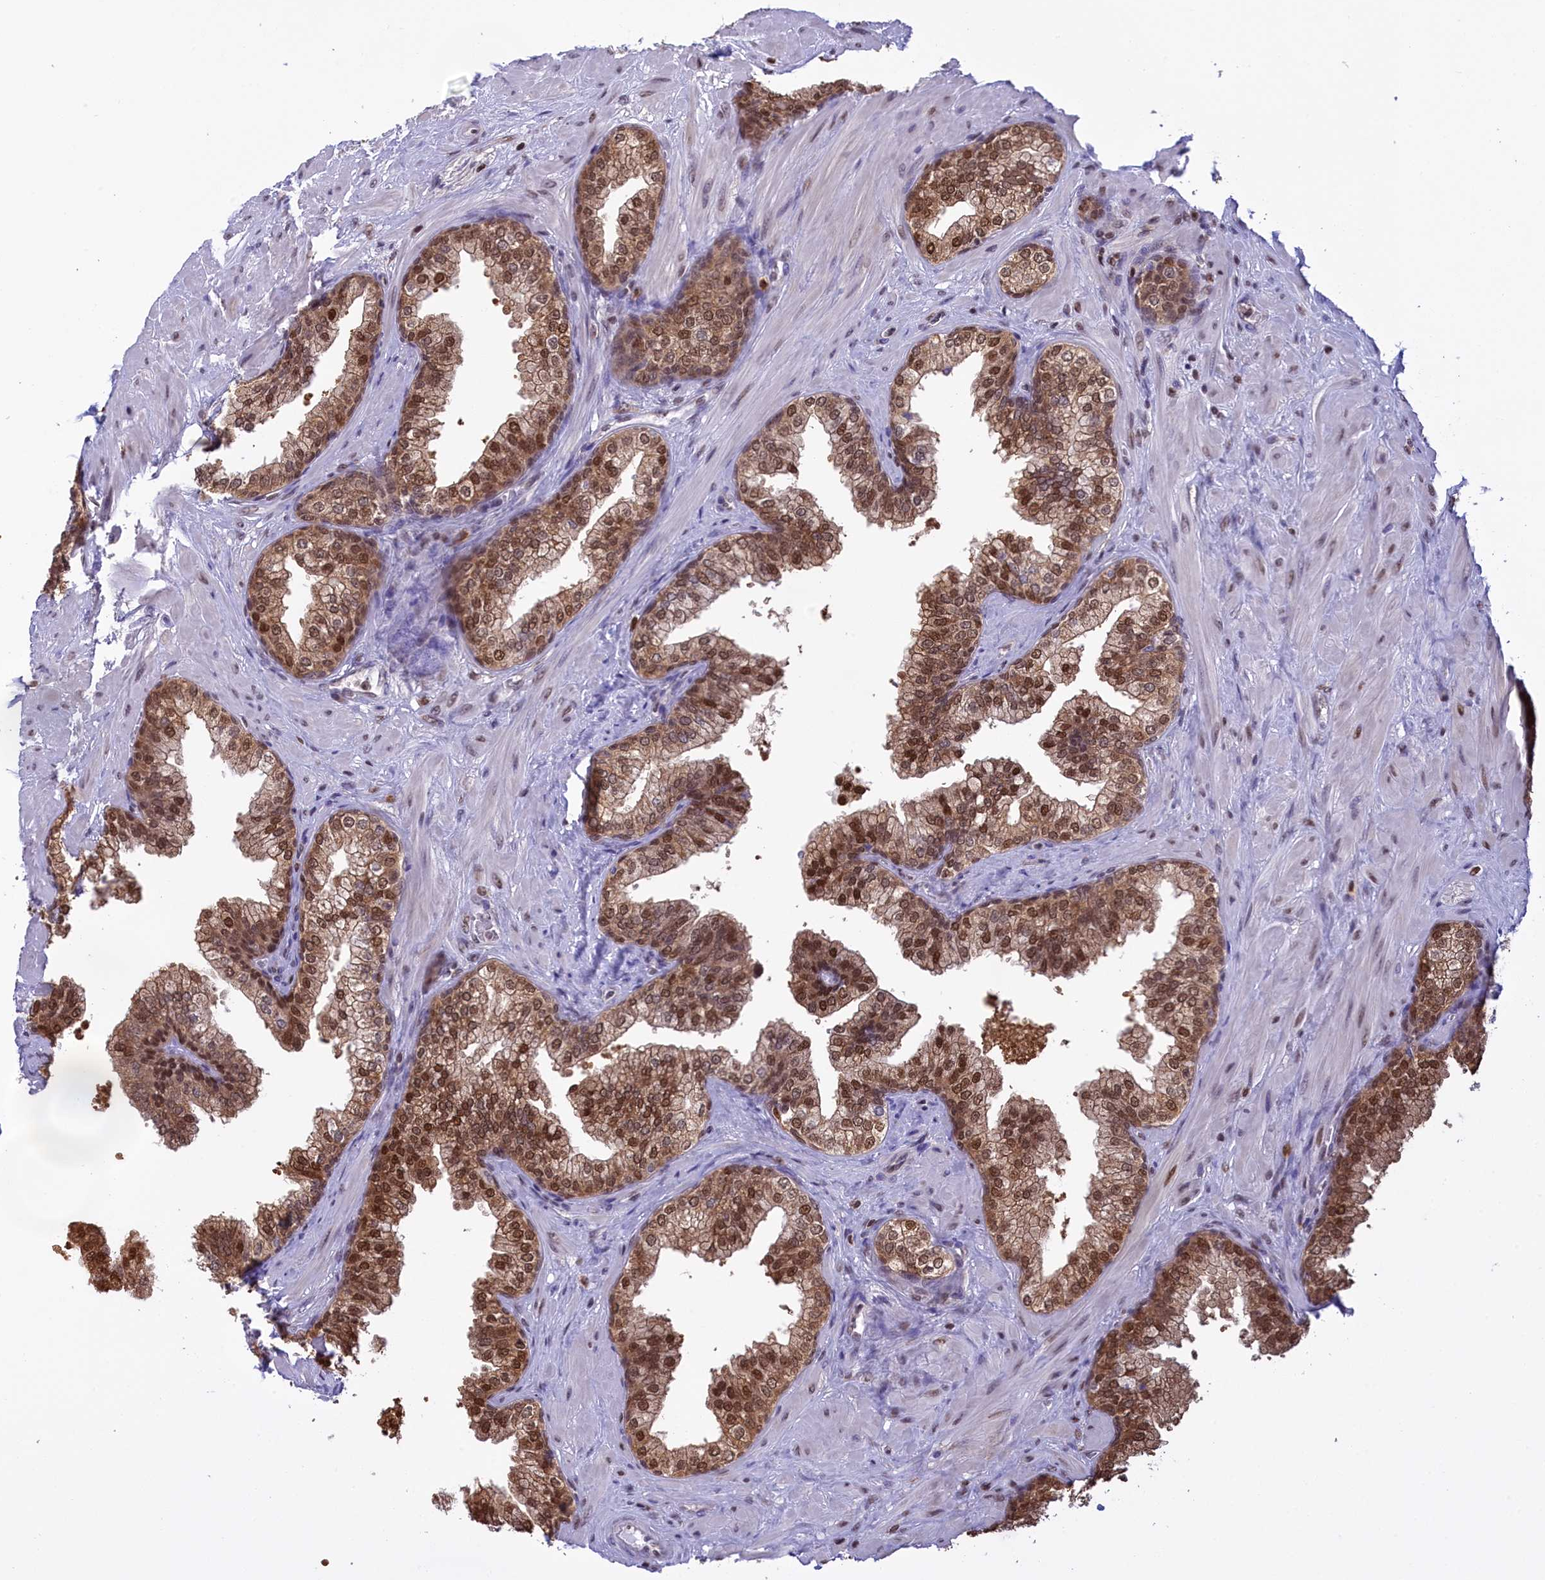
{"staining": {"intensity": "moderate", "quantity": ">75%", "location": "cytoplasmic/membranous,nuclear"}, "tissue": "prostate", "cell_type": "Glandular cells", "image_type": "normal", "snomed": [{"axis": "morphology", "description": "Normal tissue, NOS"}, {"axis": "topography", "description": "Prostate"}], "caption": "This micrograph reveals immunohistochemistry (IHC) staining of unremarkable human prostate, with medium moderate cytoplasmic/membranous,nuclear positivity in approximately >75% of glandular cells.", "gene": "IZUMO2", "patient": {"sex": "male", "age": 60}}